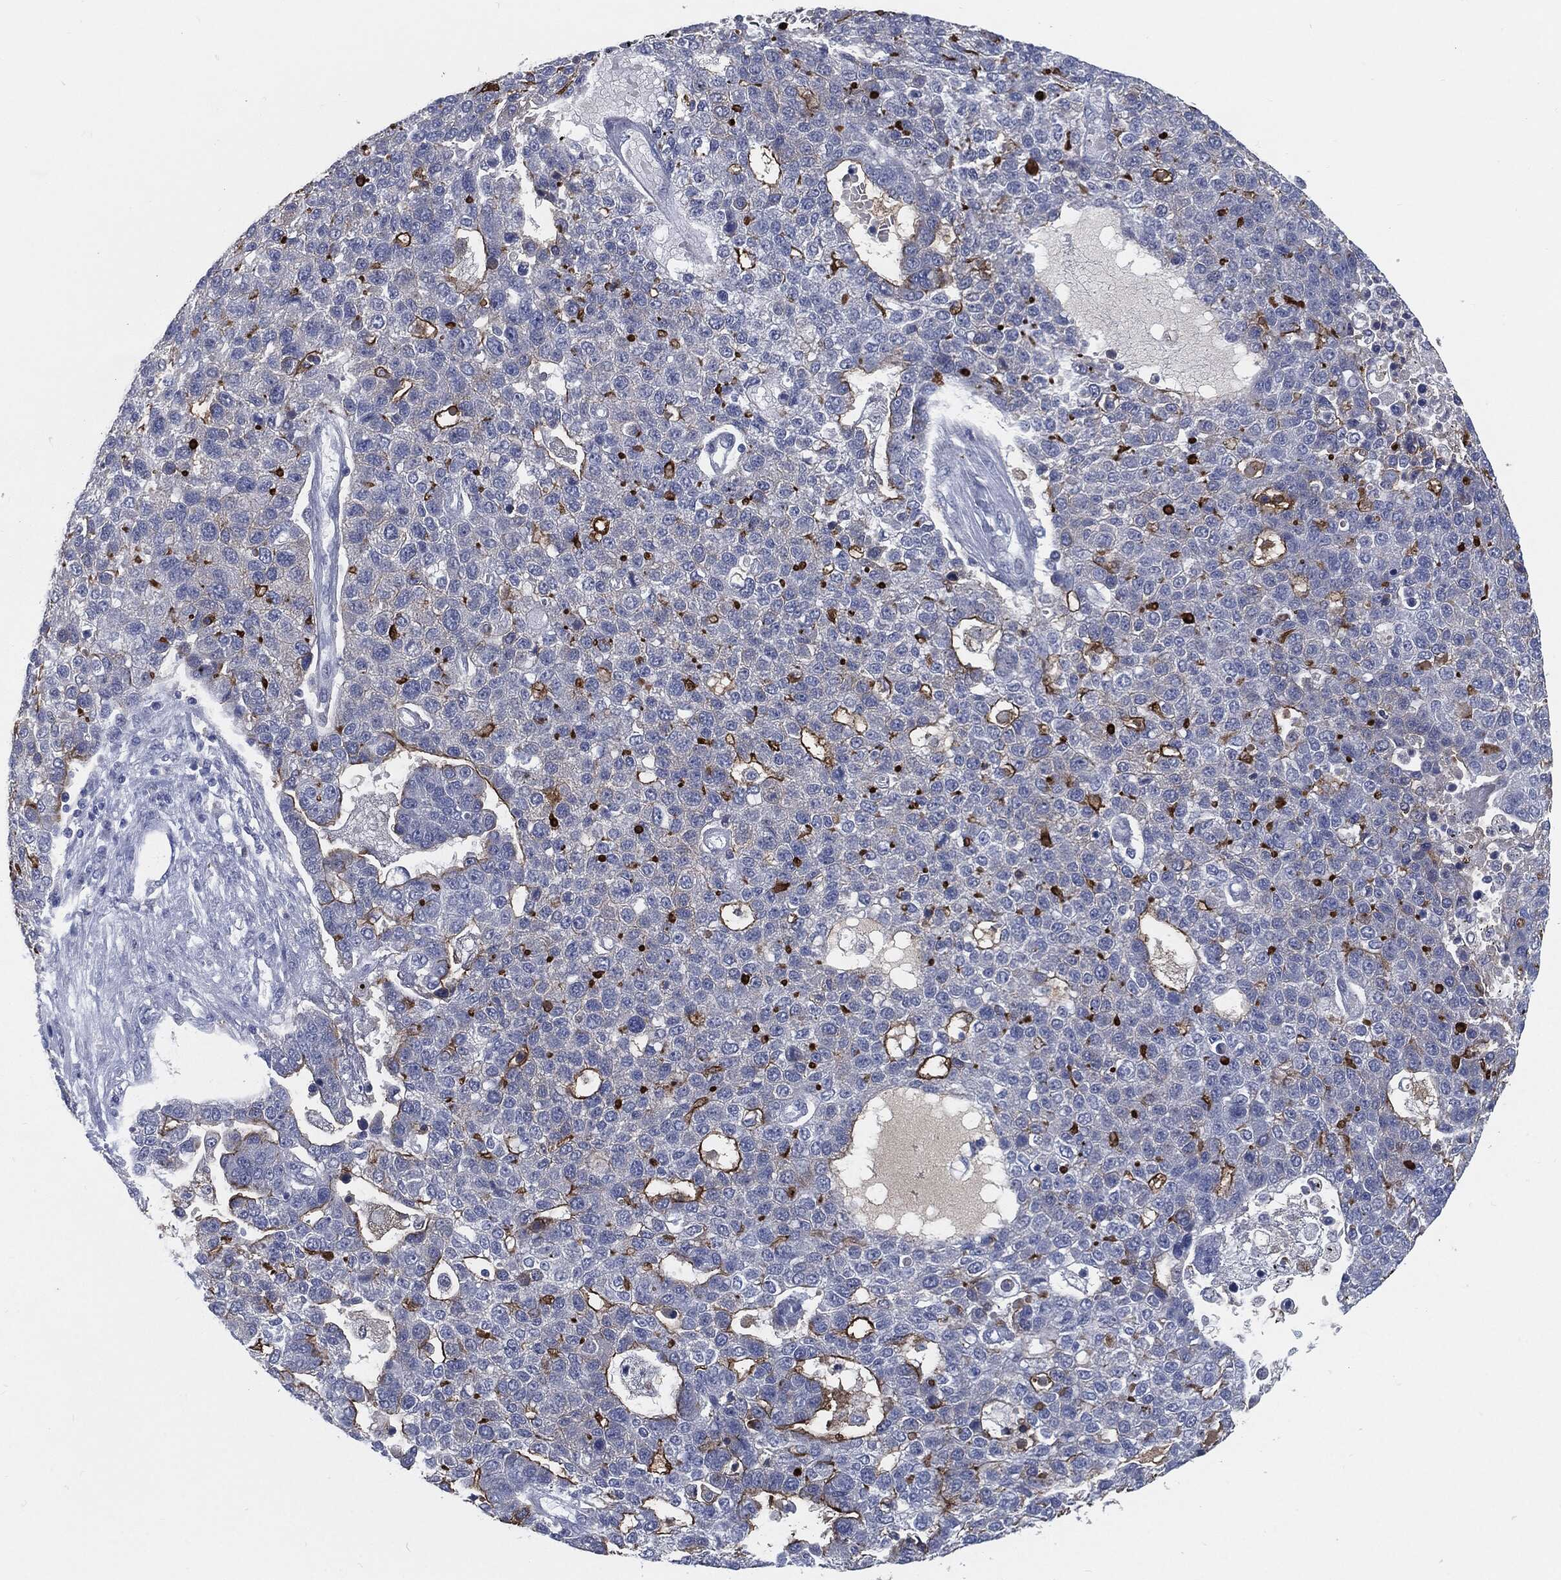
{"staining": {"intensity": "strong", "quantity": "<25%", "location": "cytoplasmic/membranous"}, "tissue": "pancreatic cancer", "cell_type": "Tumor cells", "image_type": "cancer", "snomed": [{"axis": "morphology", "description": "Adenocarcinoma, NOS"}, {"axis": "topography", "description": "Pancreas"}], "caption": "Protein analysis of pancreatic adenocarcinoma tissue exhibits strong cytoplasmic/membranous staining in approximately <25% of tumor cells. (IHC, brightfield microscopy, high magnification).", "gene": "PROM1", "patient": {"sex": "female", "age": 61}}